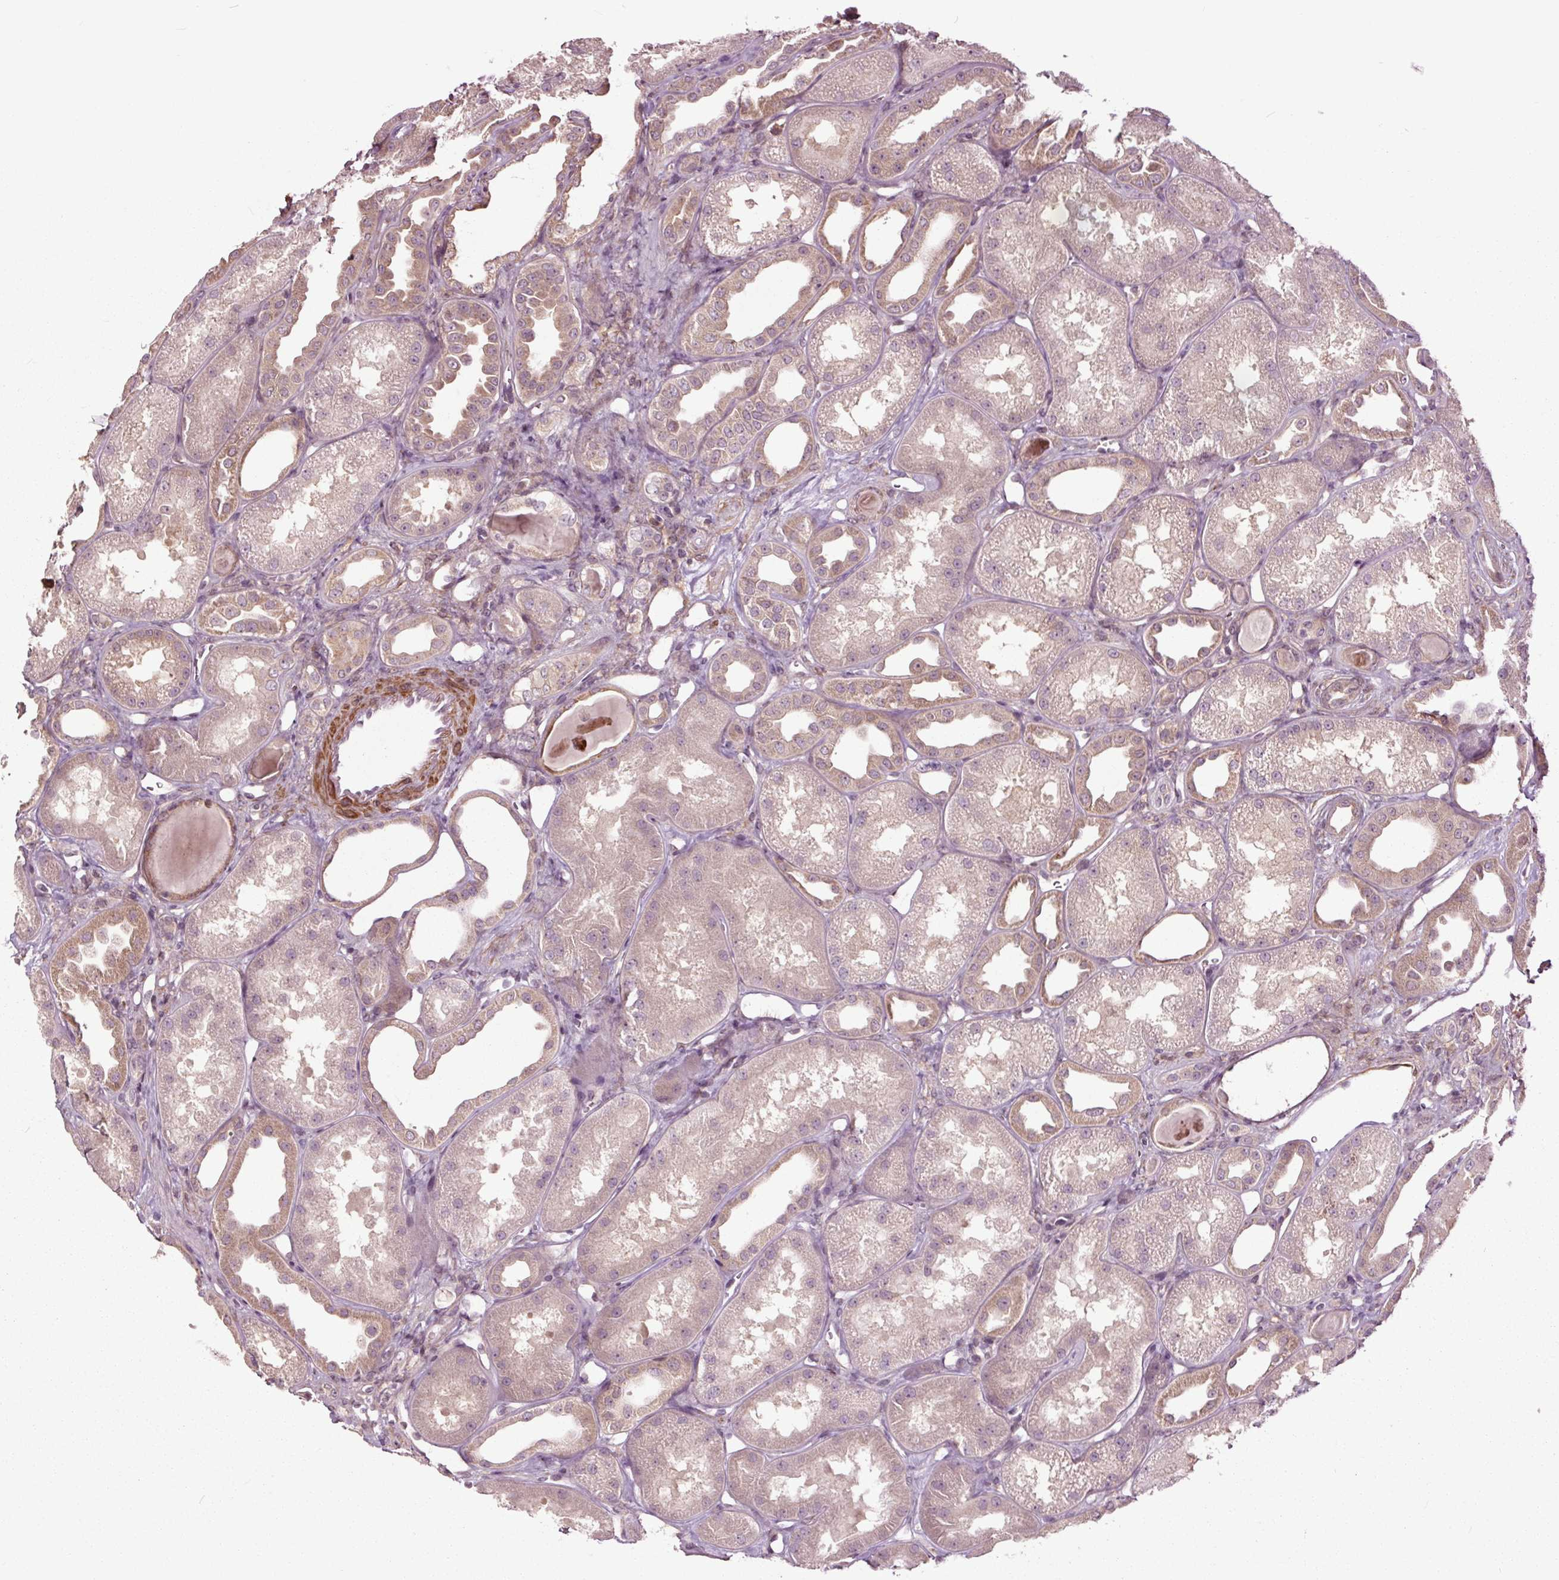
{"staining": {"intensity": "negative", "quantity": "none", "location": "none"}, "tissue": "kidney", "cell_type": "Cells in glomeruli", "image_type": "normal", "snomed": [{"axis": "morphology", "description": "Normal tissue, NOS"}, {"axis": "topography", "description": "Kidney"}], "caption": "The image shows no staining of cells in glomeruli in normal kidney.", "gene": "HAUS5", "patient": {"sex": "male", "age": 61}}